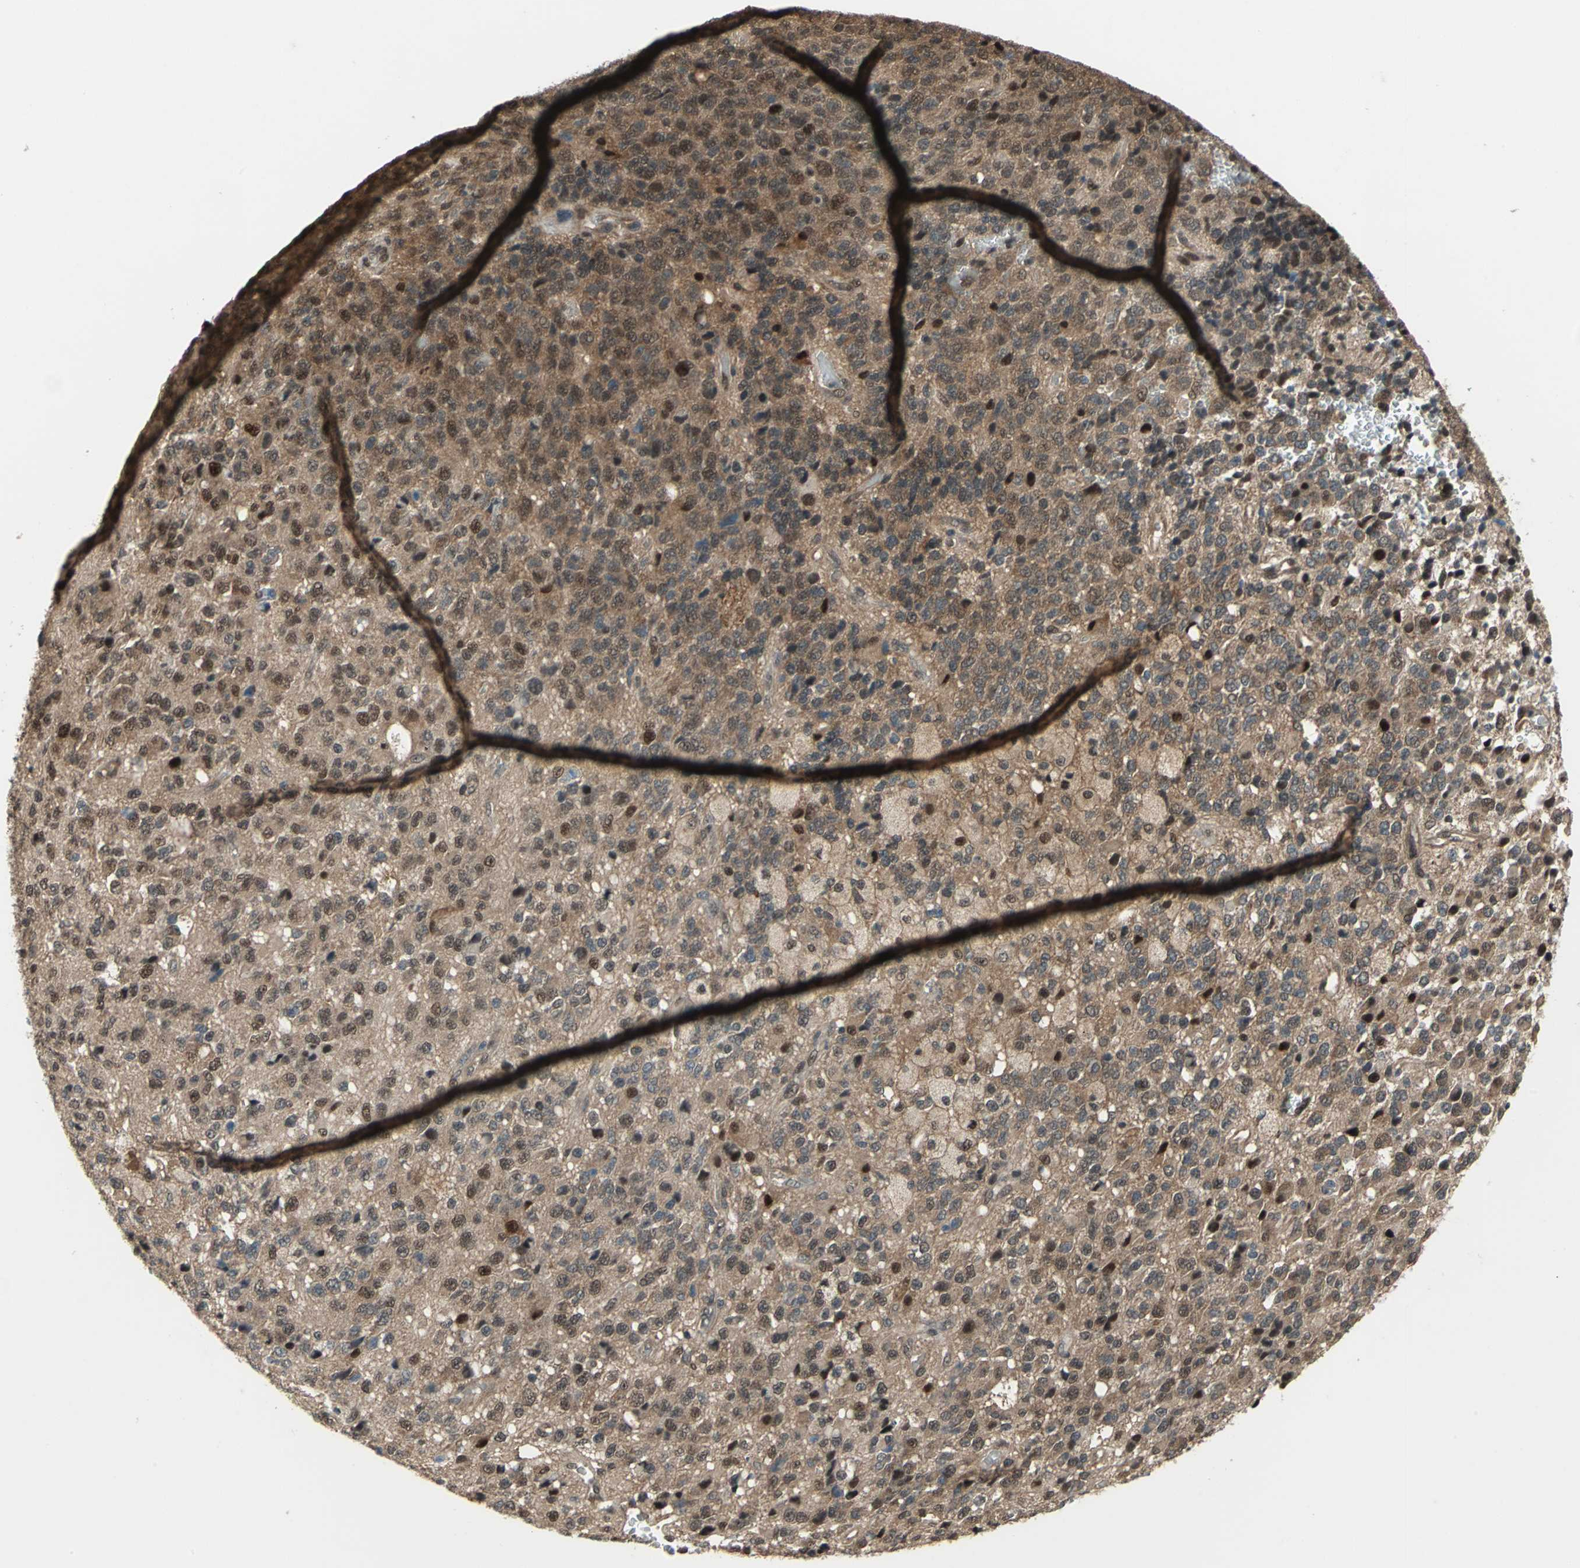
{"staining": {"intensity": "moderate", "quantity": "25%-75%", "location": "cytoplasmic/membranous,nuclear"}, "tissue": "glioma", "cell_type": "Tumor cells", "image_type": "cancer", "snomed": [{"axis": "morphology", "description": "Glioma, malignant, High grade"}, {"axis": "topography", "description": "pancreas cauda"}], "caption": "A high-resolution micrograph shows immunohistochemistry staining of glioma, which displays moderate cytoplasmic/membranous and nuclear staining in approximately 25%-75% of tumor cells.", "gene": "COPS5", "patient": {"sex": "male", "age": 60}}